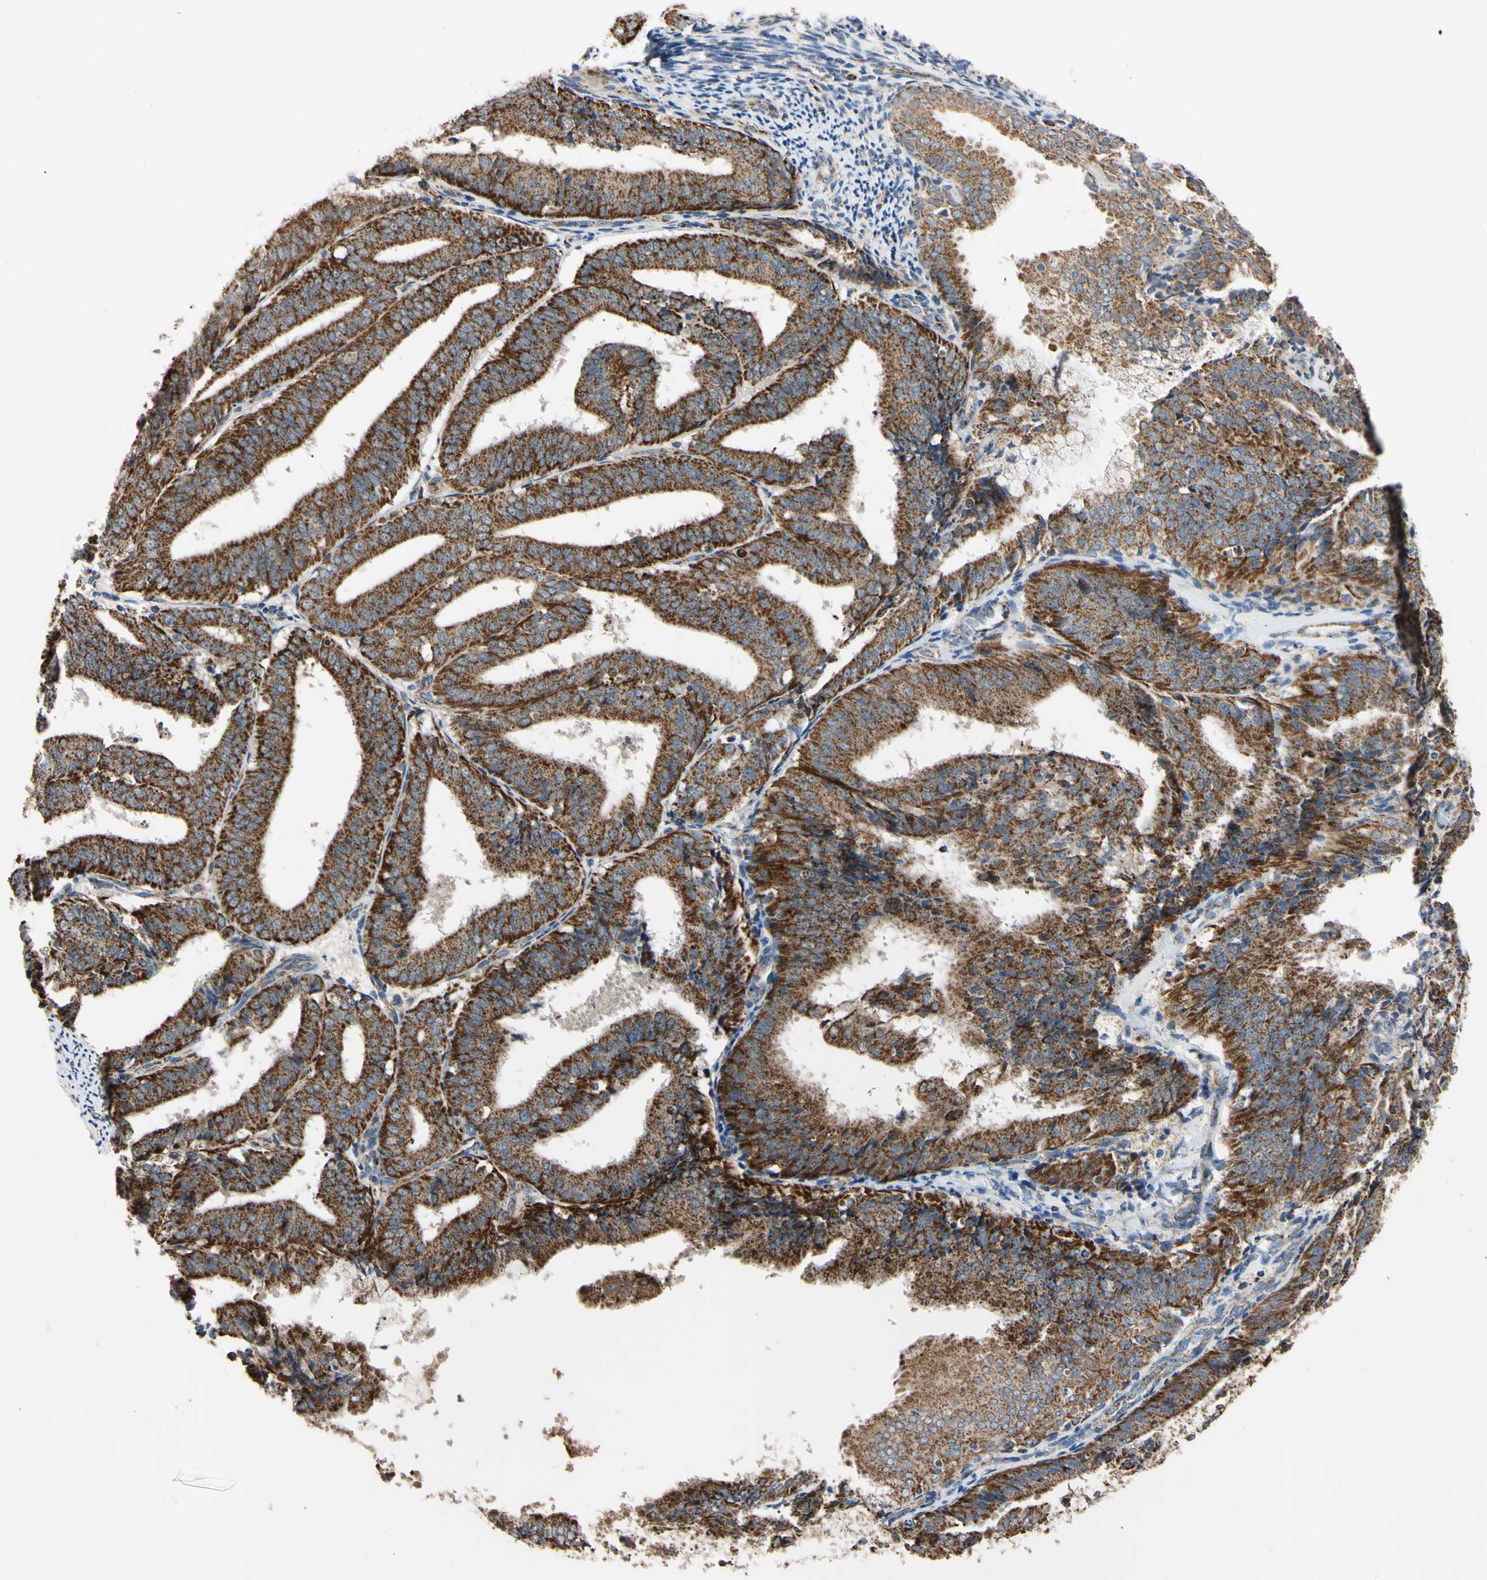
{"staining": {"intensity": "strong", "quantity": ">75%", "location": "cytoplasmic/membranous"}, "tissue": "endometrial cancer", "cell_type": "Tumor cells", "image_type": "cancer", "snomed": [{"axis": "morphology", "description": "Adenocarcinoma, NOS"}, {"axis": "topography", "description": "Endometrium"}], "caption": "Protein staining of endometrial cancer (adenocarcinoma) tissue shows strong cytoplasmic/membranous staining in approximately >75% of tumor cells. The staining was performed using DAB, with brown indicating positive protein expression. Nuclei are stained blue with hematoxylin.", "gene": "CLPP", "patient": {"sex": "female", "age": 63}}